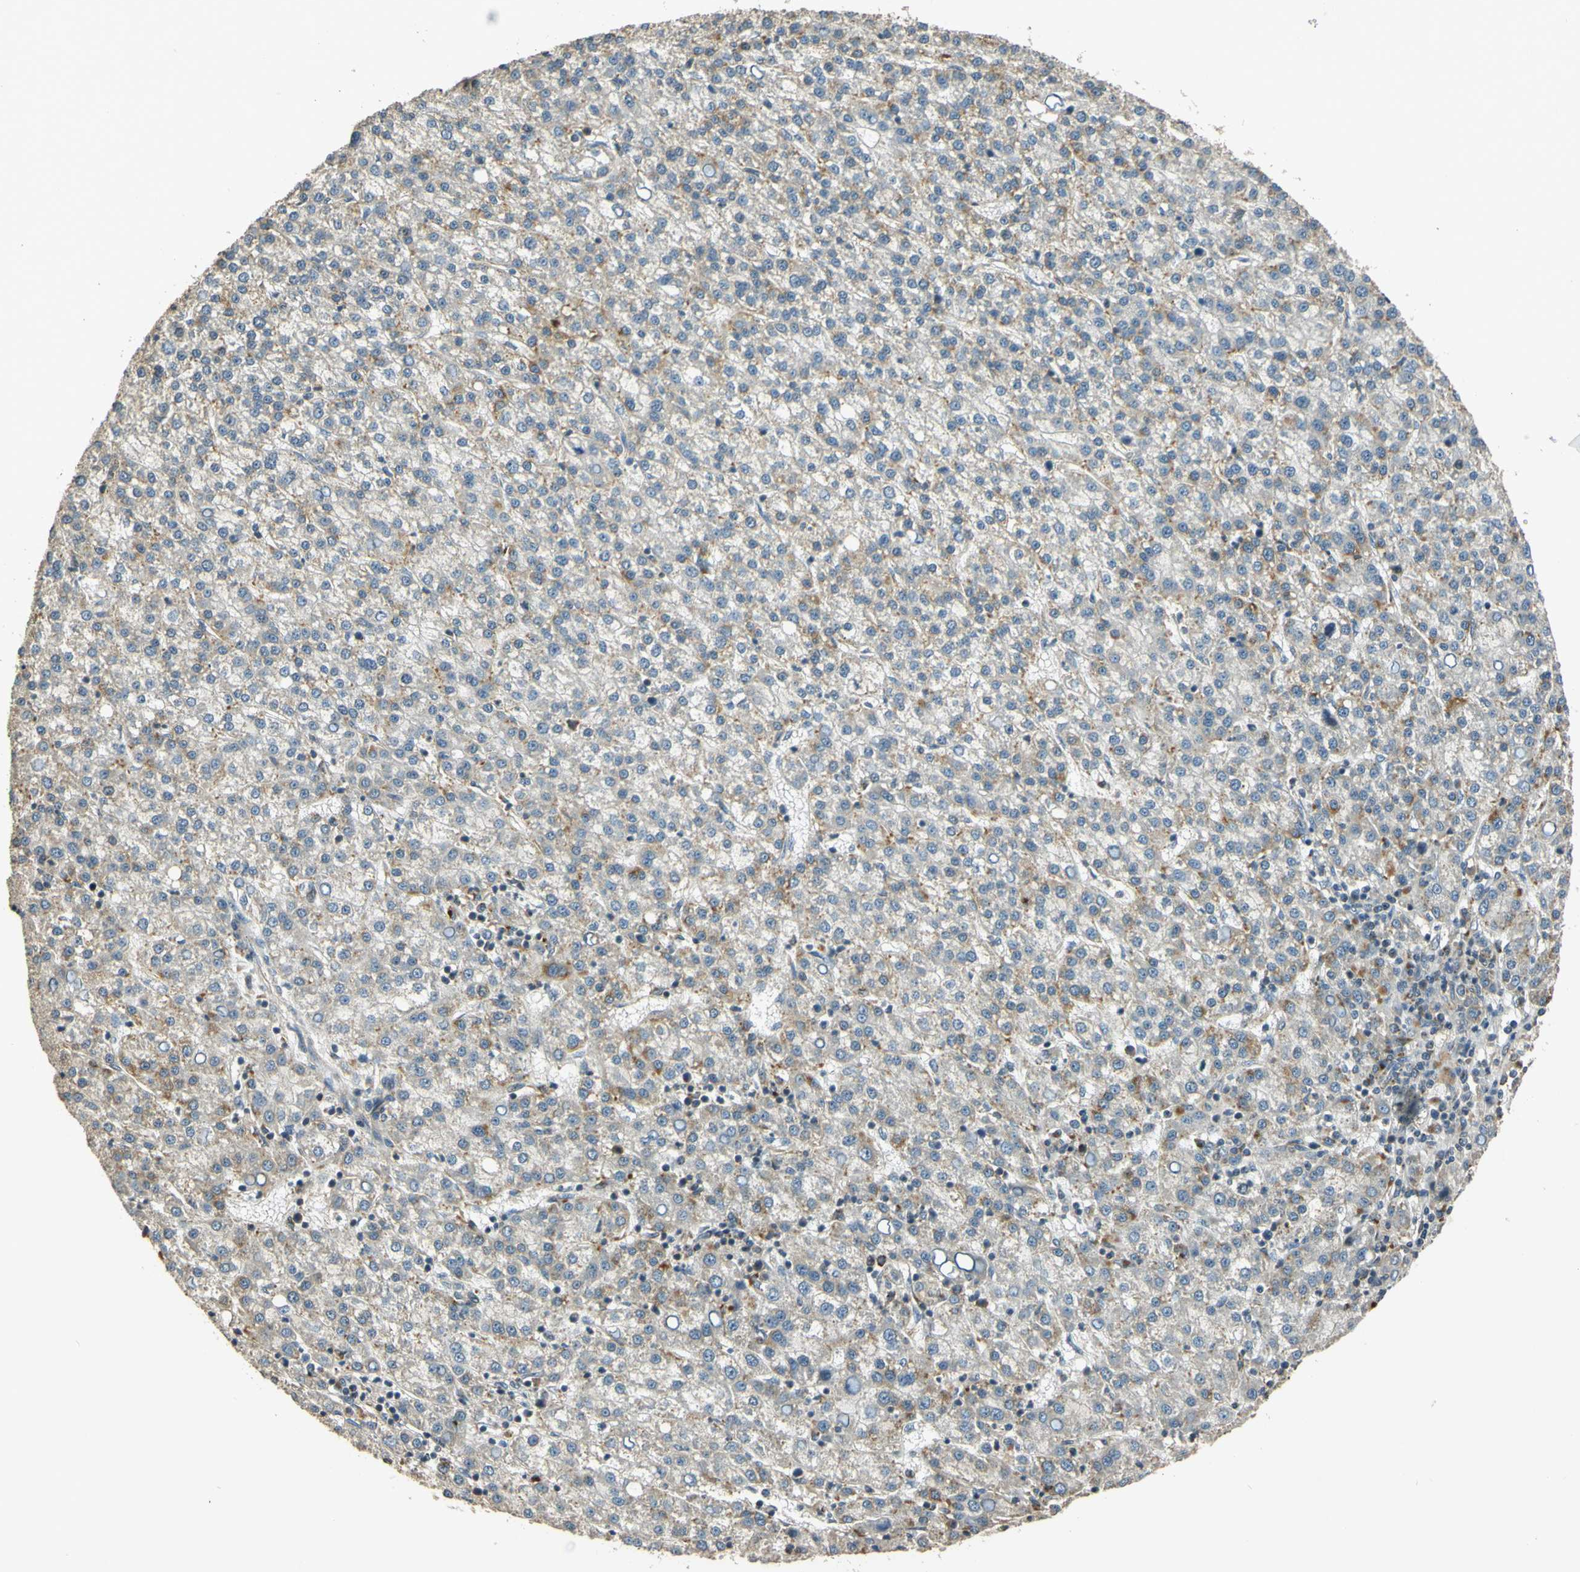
{"staining": {"intensity": "moderate", "quantity": "<25%", "location": "cytoplasmic/membranous"}, "tissue": "liver cancer", "cell_type": "Tumor cells", "image_type": "cancer", "snomed": [{"axis": "morphology", "description": "Carcinoma, Hepatocellular, NOS"}, {"axis": "topography", "description": "Liver"}], "caption": "Liver cancer stained for a protein (brown) exhibits moderate cytoplasmic/membranous positive staining in approximately <25% of tumor cells.", "gene": "LAMTOR1", "patient": {"sex": "female", "age": 58}}